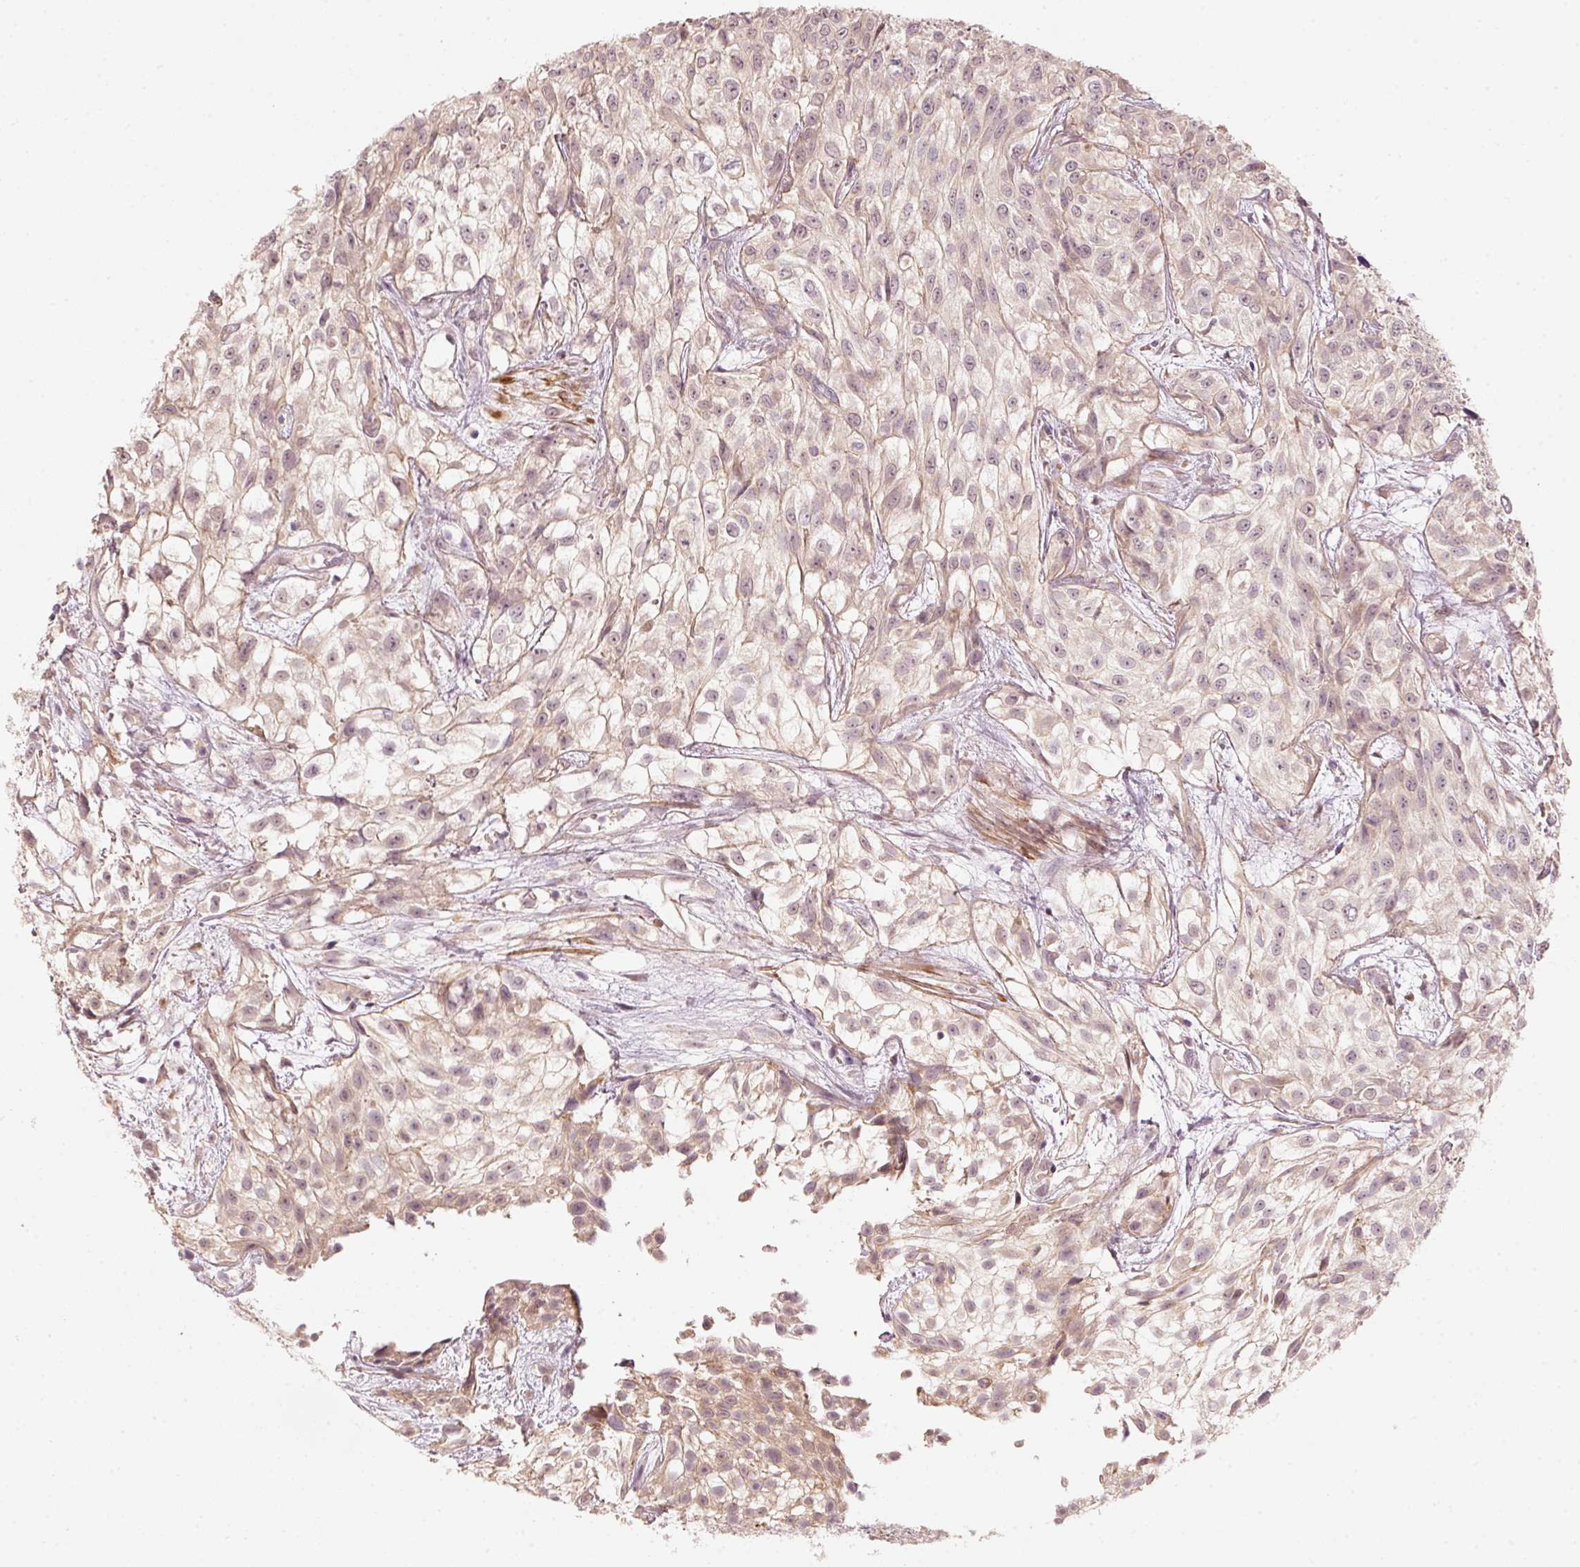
{"staining": {"intensity": "weak", "quantity": "25%-75%", "location": "cytoplasmic/membranous"}, "tissue": "urothelial cancer", "cell_type": "Tumor cells", "image_type": "cancer", "snomed": [{"axis": "morphology", "description": "Urothelial carcinoma, High grade"}, {"axis": "topography", "description": "Urinary bladder"}], "caption": "Brown immunohistochemical staining in human urothelial cancer shows weak cytoplasmic/membranous expression in about 25%-75% of tumor cells.", "gene": "ARHGAP22", "patient": {"sex": "male", "age": 56}}